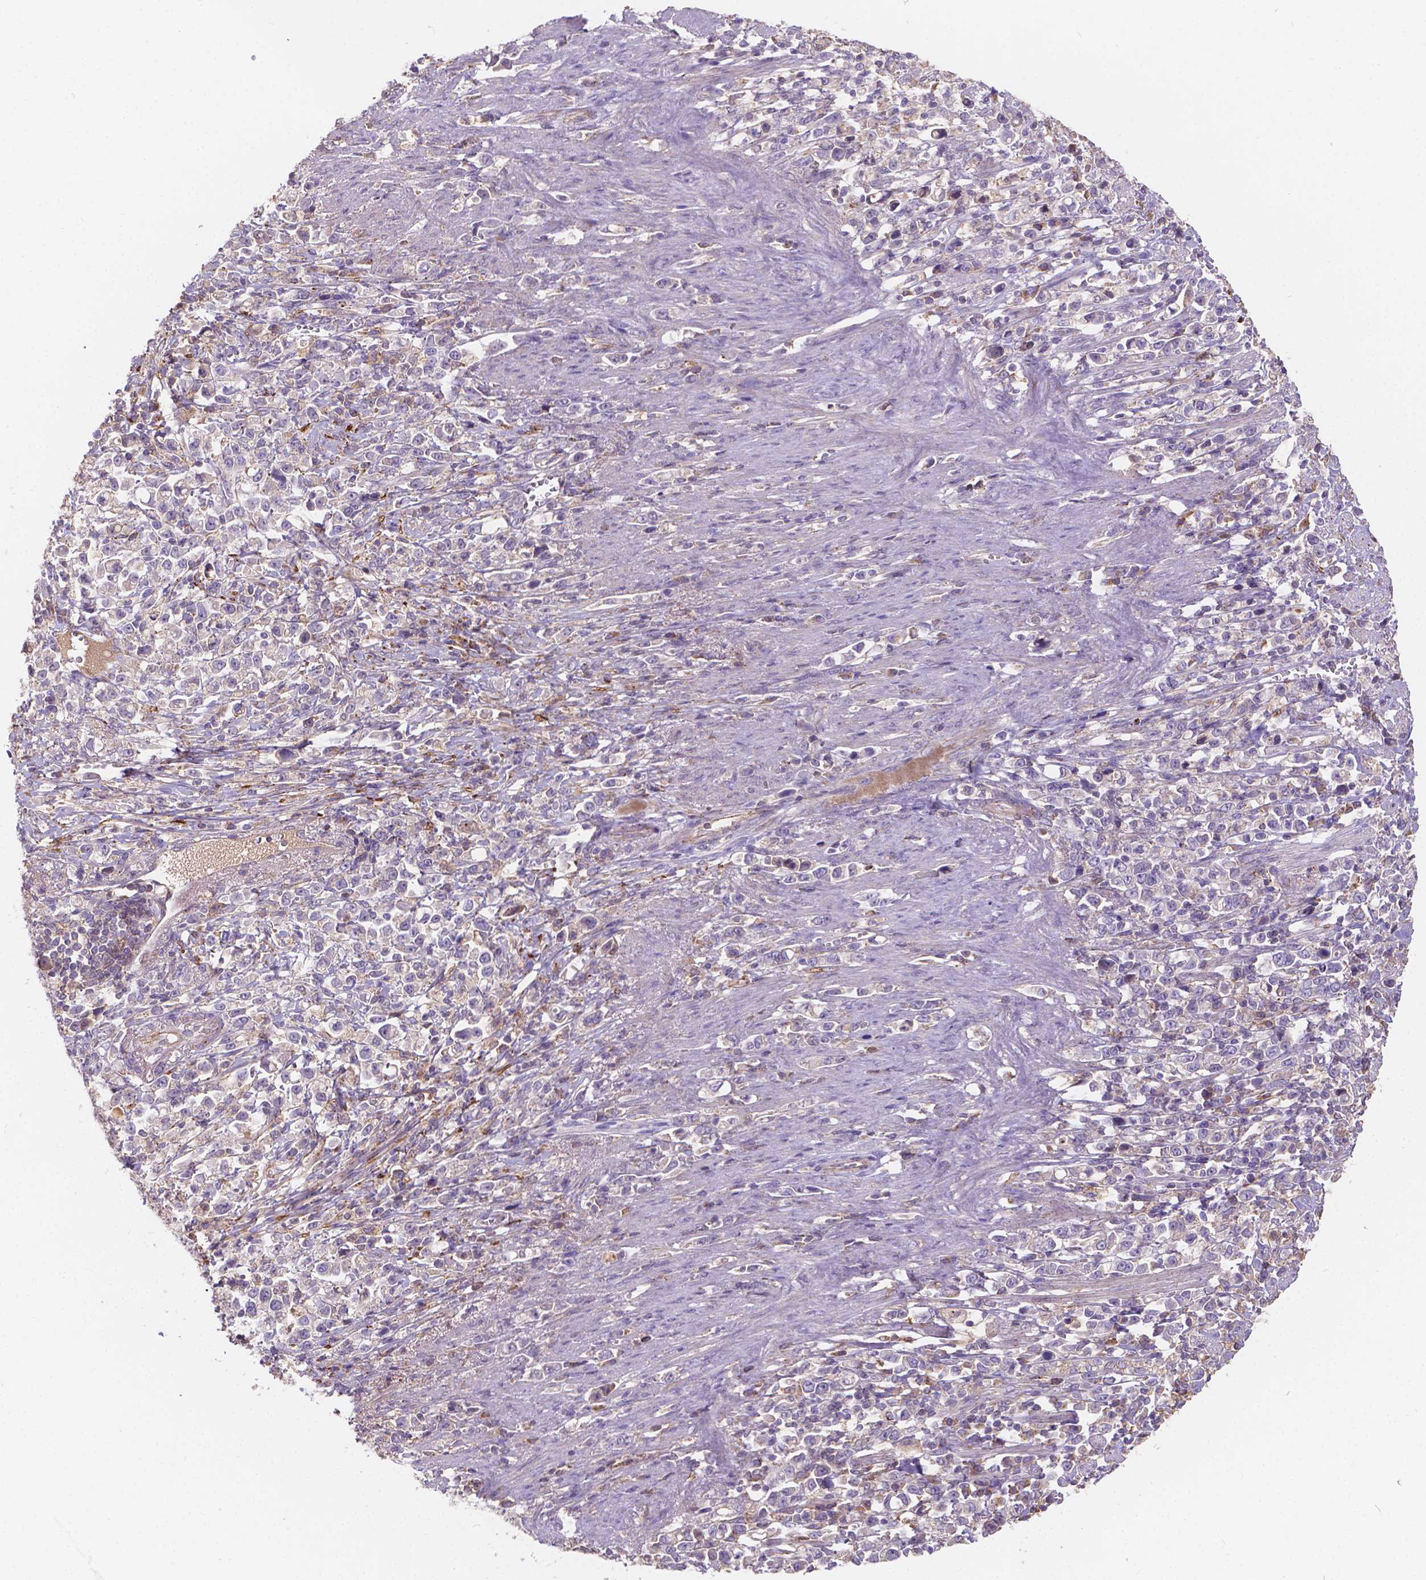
{"staining": {"intensity": "moderate", "quantity": "<25%", "location": "cytoplasmic/membranous"}, "tissue": "stomach cancer", "cell_type": "Tumor cells", "image_type": "cancer", "snomed": [{"axis": "morphology", "description": "Adenocarcinoma, NOS"}, {"axis": "topography", "description": "Stomach"}], "caption": "Brown immunohistochemical staining in stomach cancer exhibits moderate cytoplasmic/membranous expression in about <25% of tumor cells. The protein is shown in brown color, while the nuclei are stained blue.", "gene": "CDK10", "patient": {"sex": "male", "age": 63}}